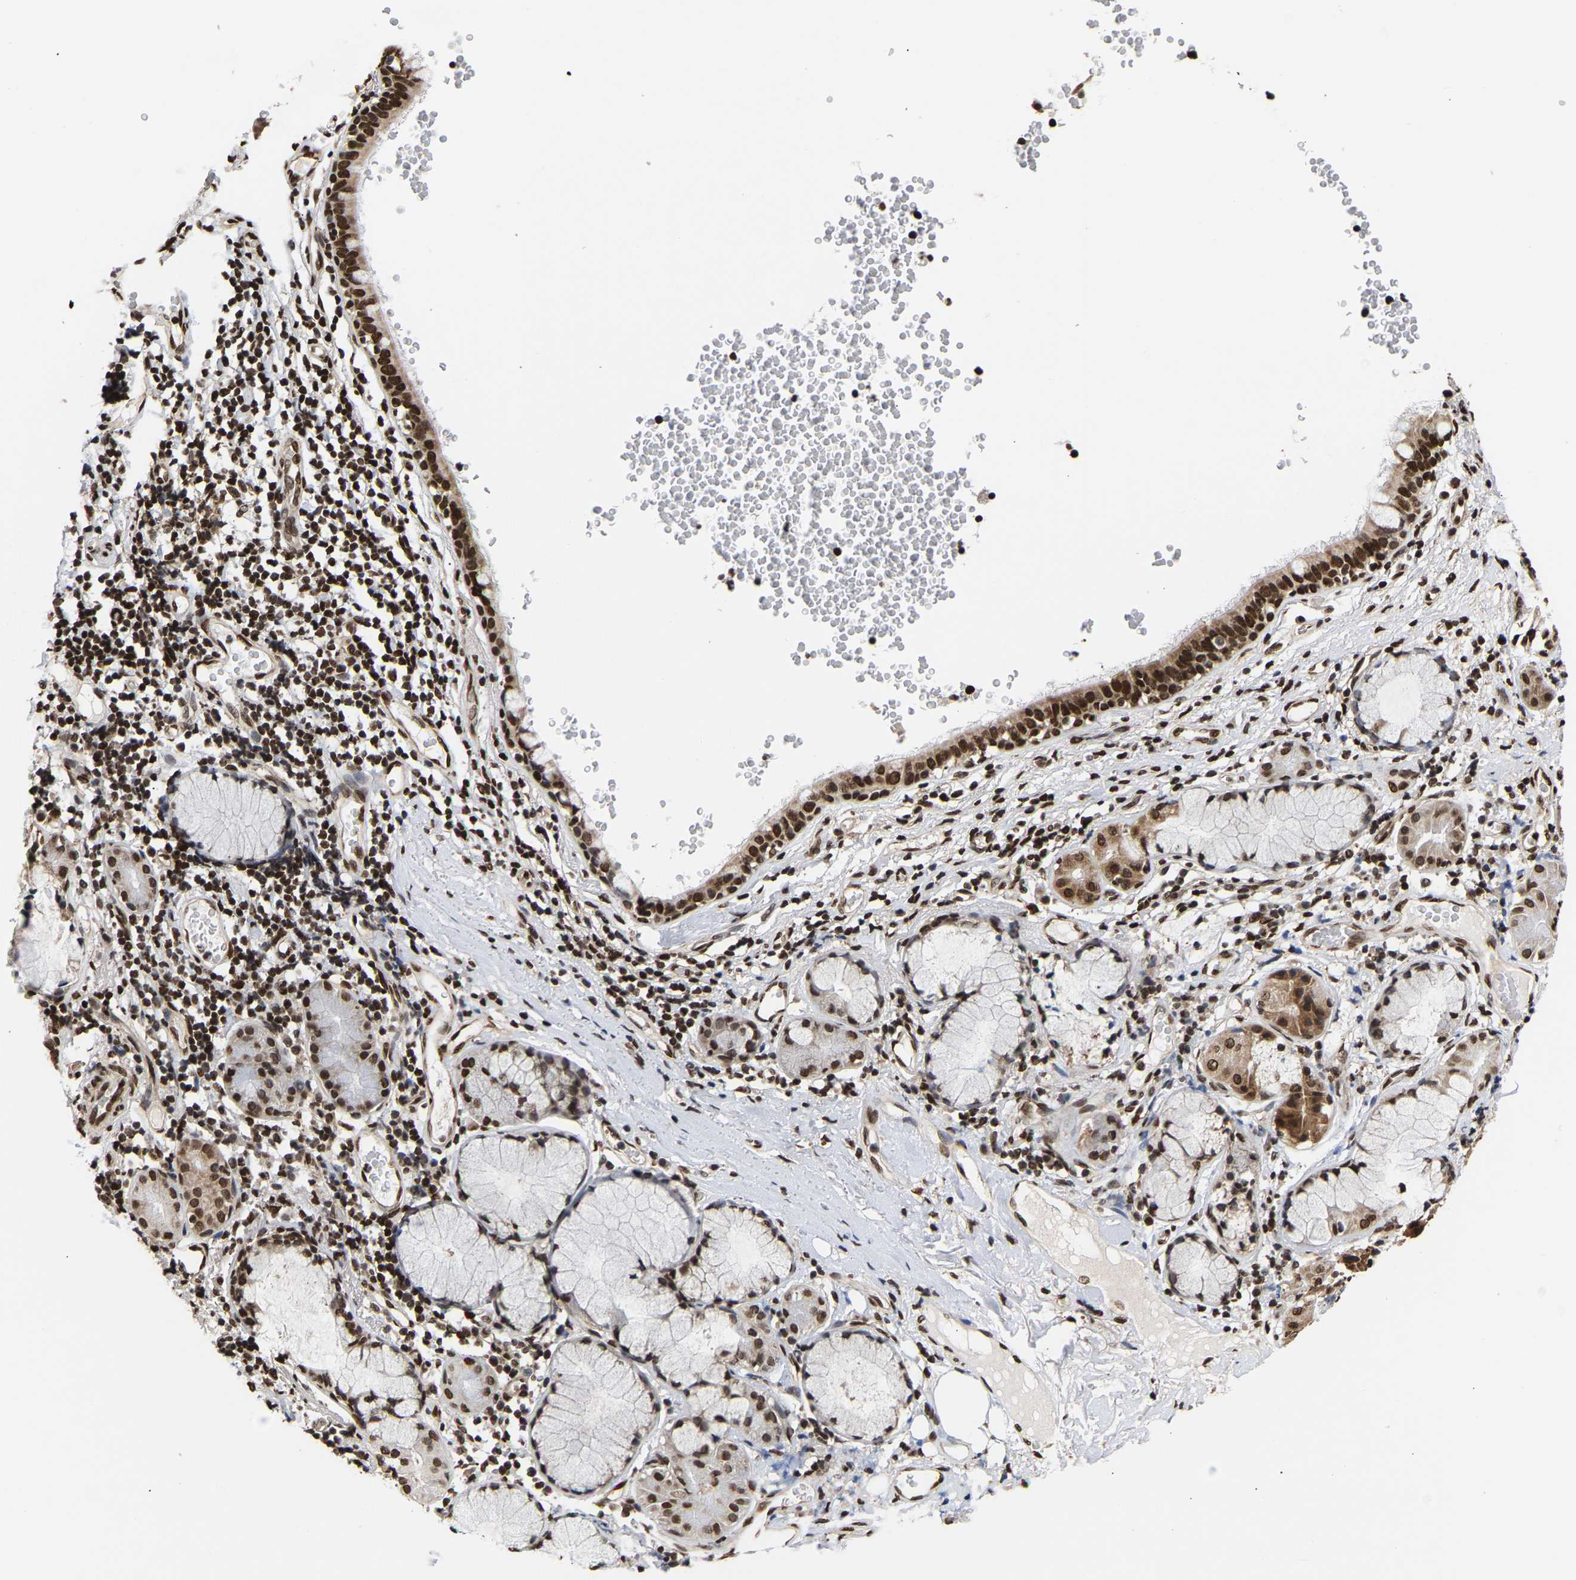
{"staining": {"intensity": "strong", "quantity": ">75%", "location": "nuclear"}, "tissue": "bronchus", "cell_type": "Respiratory epithelial cells", "image_type": "normal", "snomed": [{"axis": "morphology", "description": "Normal tissue, NOS"}, {"axis": "morphology", "description": "Inflammation, NOS"}, {"axis": "topography", "description": "Cartilage tissue"}, {"axis": "topography", "description": "Bronchus"}], "caption": "Bronchus stained for a protein (brown) demonstrates strong nuclear positive staining in approximately >75% of respiratory epithelial cells.", "gene": "PSIP1", "patient": {"sex": "male", "age": 77}}